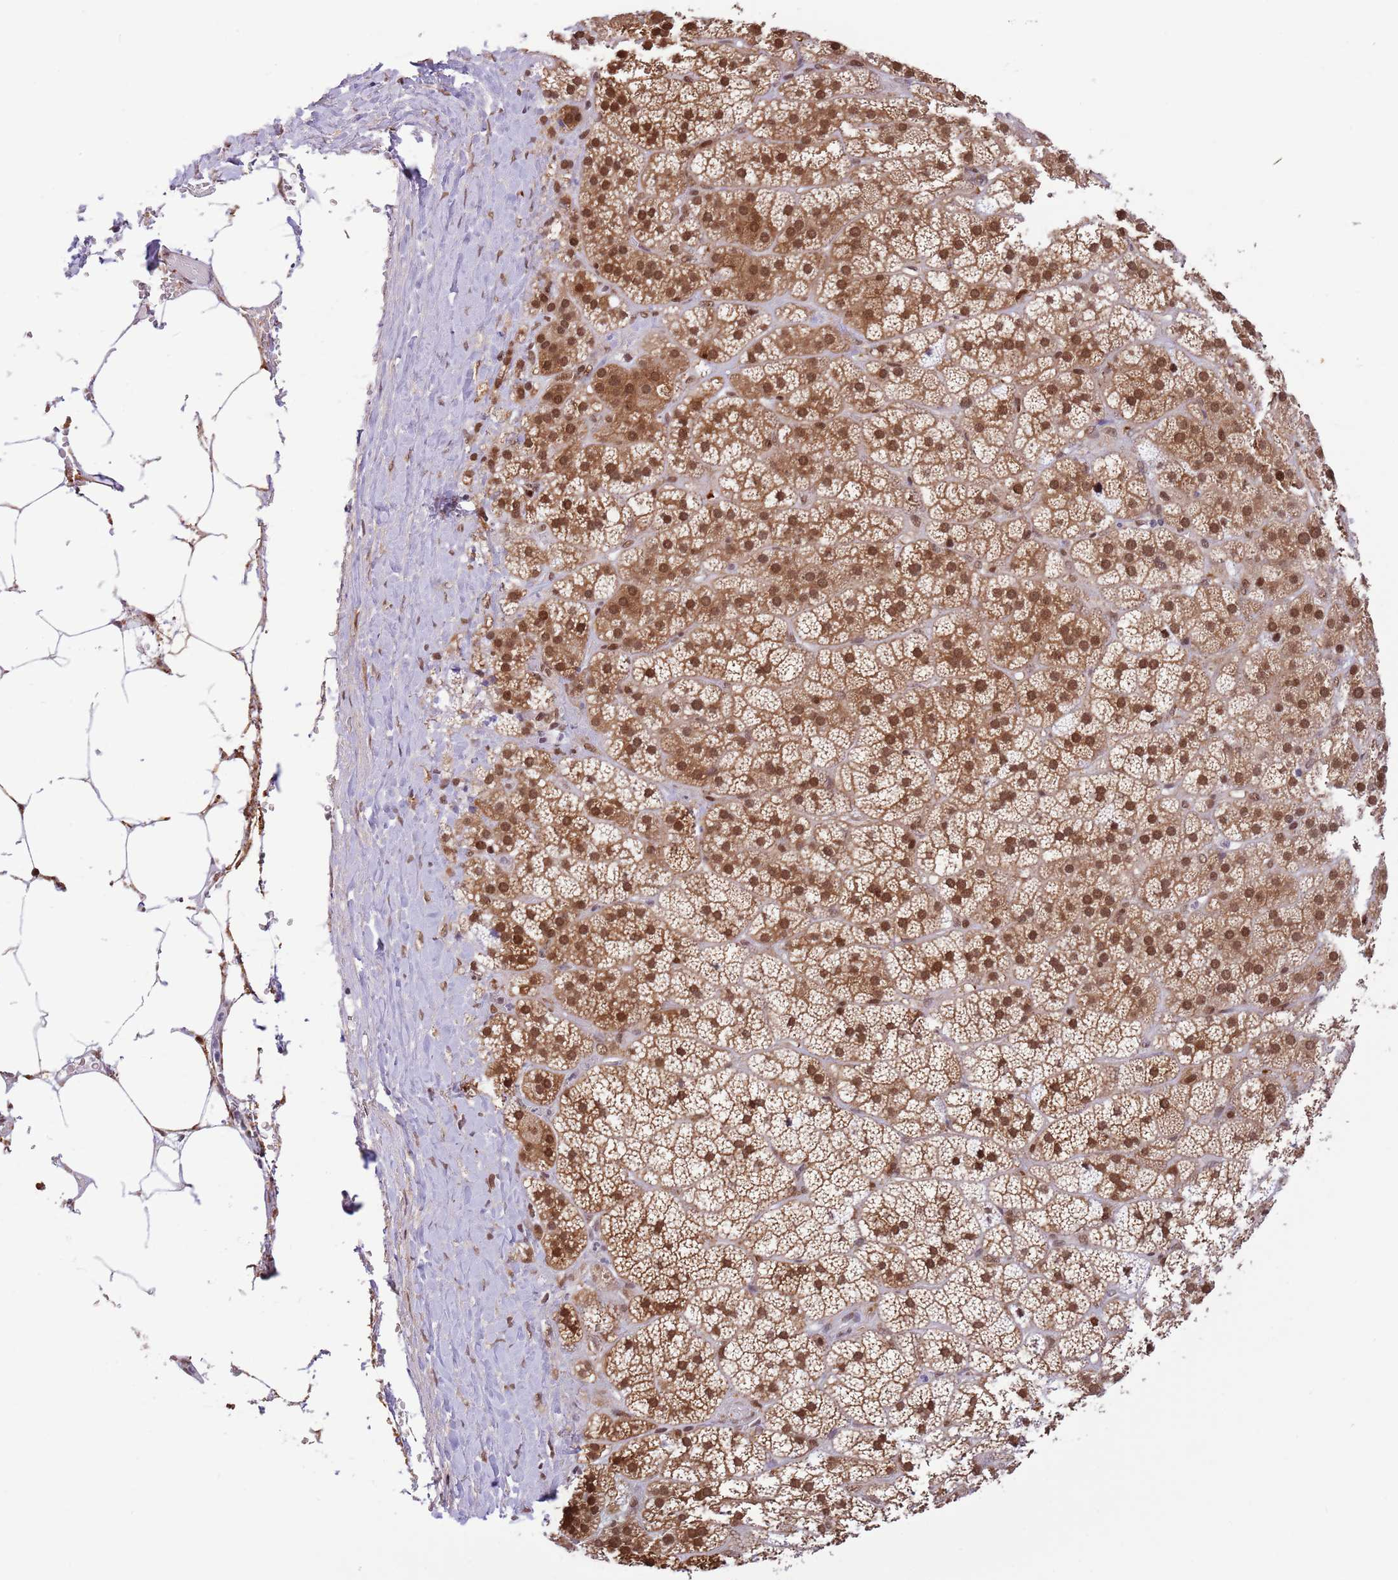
{"staining": {"intensity": "strong", "quantity": ">75%", "location": "cytoplasmic/membranous,nuclear"}, "tissue": "adrenal gland", "cell_type": "Glandular cells", "image_type": "normal", "snomed": [{"axis": "morphology", "description": "Normal tissue, NOS"}, {"axis": "topography", "description": "Adrenal gland"}], "caption": "Human adrenal gland stained for a protein (brown) demonstrates strong cytoplasmic/membranous,nuclear positive expression in approximately >75% of glandular cells.", "gene": "TRIM32", "patient": {"sex": "female", "age": 70}}